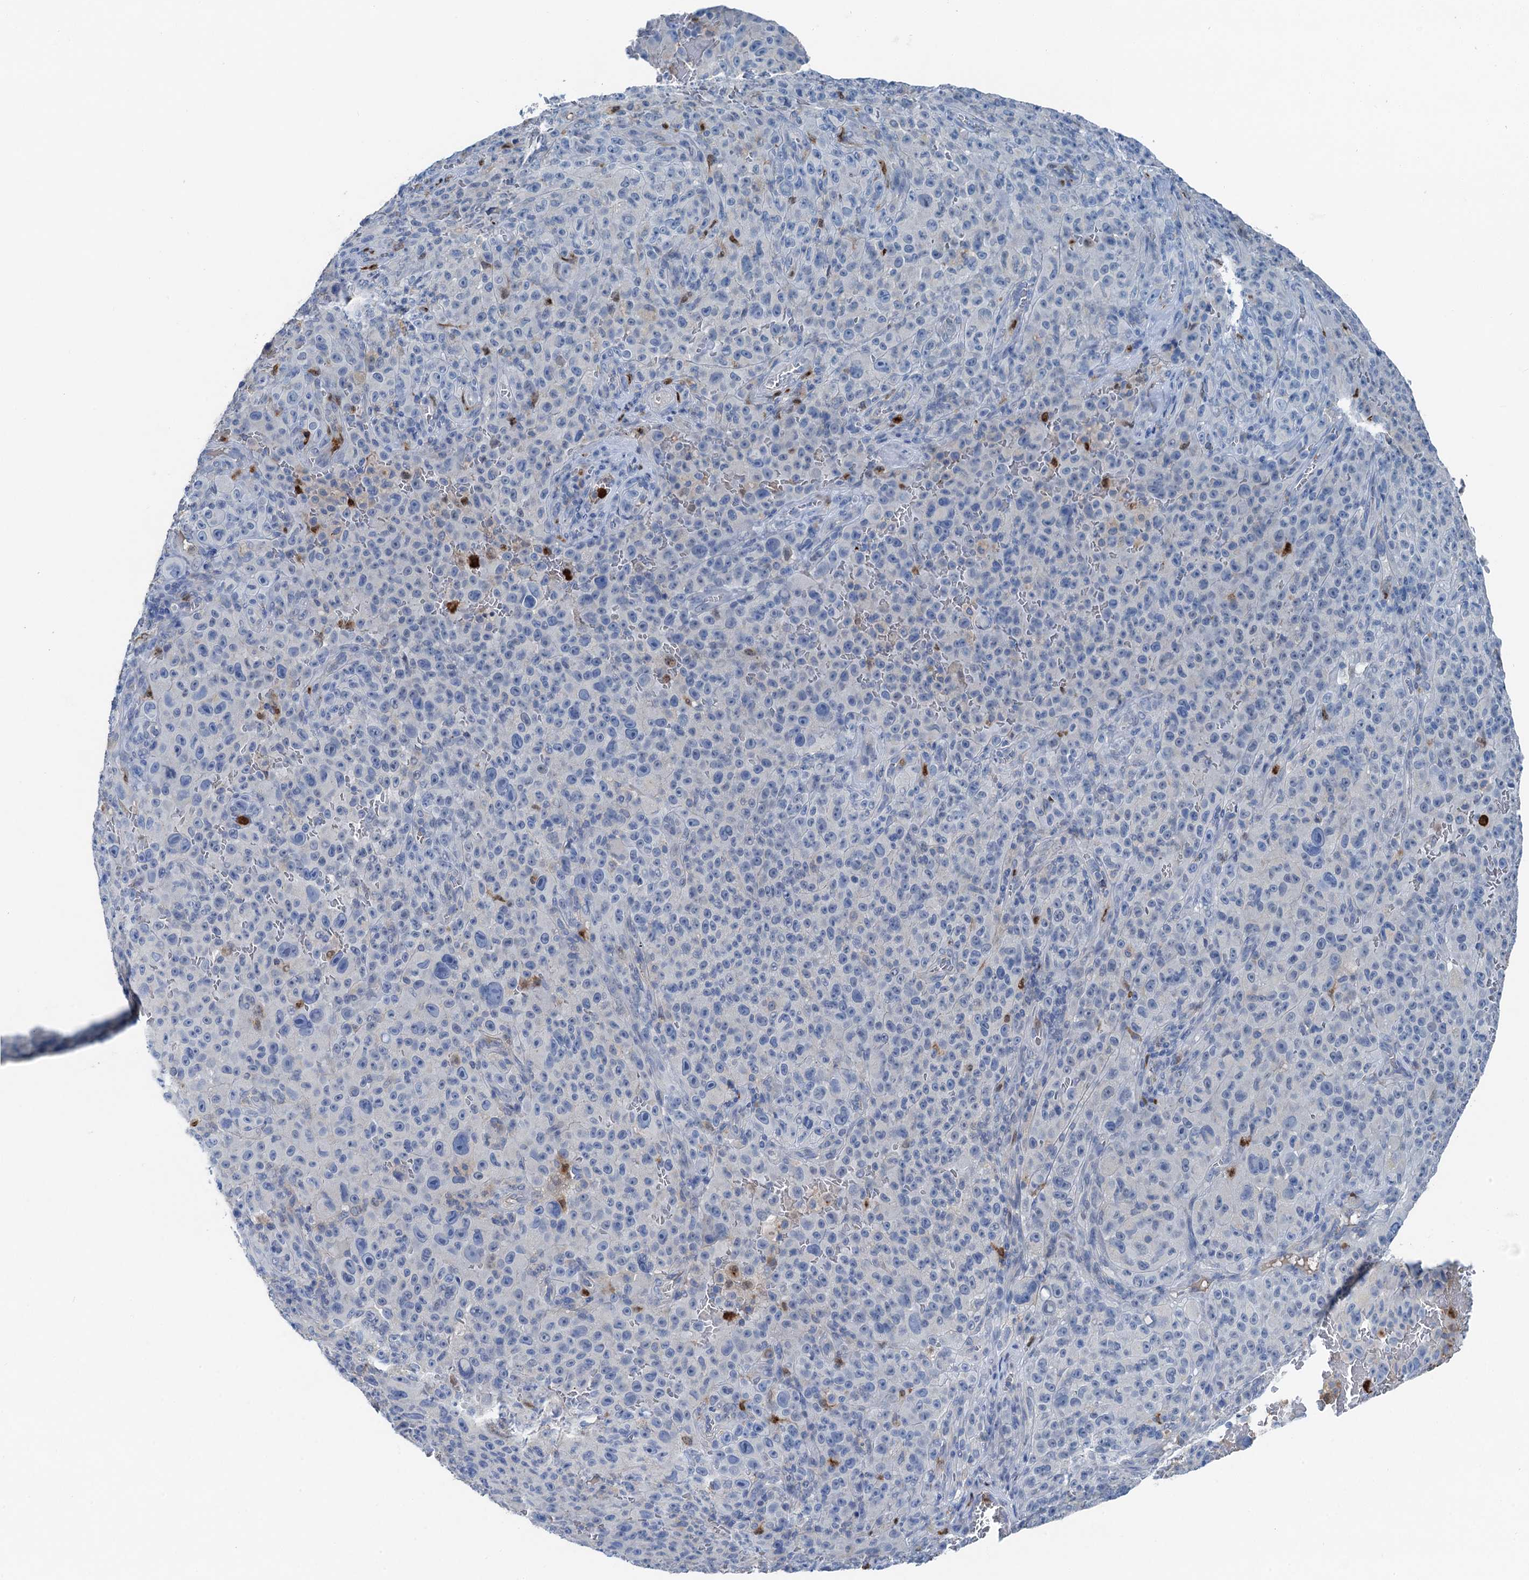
{"staining": {"intensity": "negative", "quantity": "none", "location": "none"}, "tissue": "melanoma", "cell_type": "Tumor cells", "image_type": "cancer", "snomed": [{"axis": "morphology", "description": "Malignant melanoma, NOS"}, {"axis": "topography", "description": "Skin"}], "caption": "The immunohistochemistry histopathology image has no significant positivity in tumor cells of melanoma tissue.", "gene": "OTOA", "patient": {"sex": "female", "age": 82}}